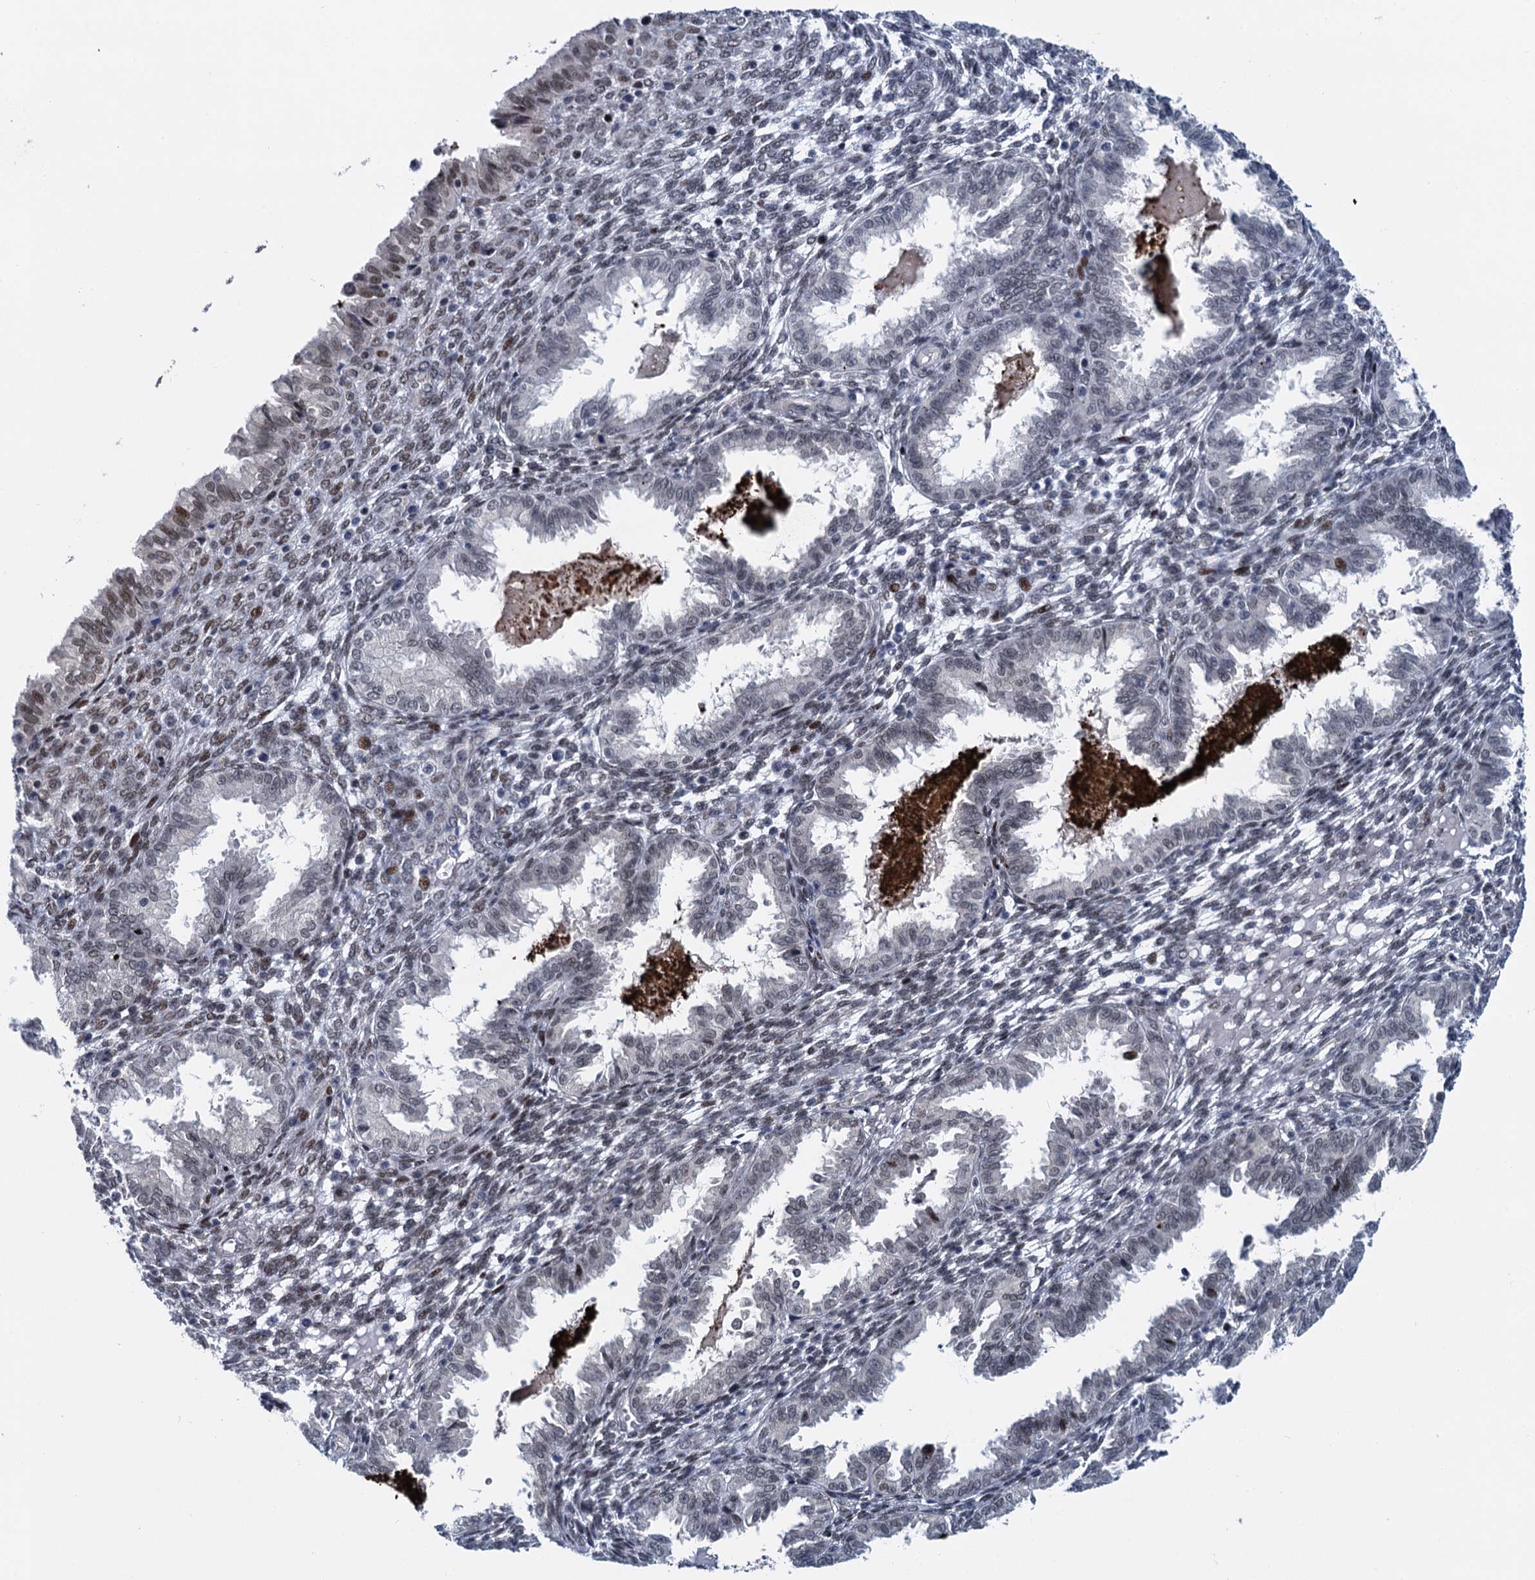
{"staining": {"intensity": "weak", "quantity": "<25%", "location": "nuclear"}, "tissue": "endometrium", "cell_type": "Cells in endometrial stroma", "image_type": "normal", "snomed": [{"axis": "morphology", "description": "Normal tissue, NOS"}, {"axis": "topography", "description": "Endometrium"}], "caption": "The image reveals no staining of cells in endometrial stroma in benign endometrium. (IHC, brightfield microscopy, high magnification).", "gene": "RUFY2", "patient": {"sex": "female", "age": 33}}